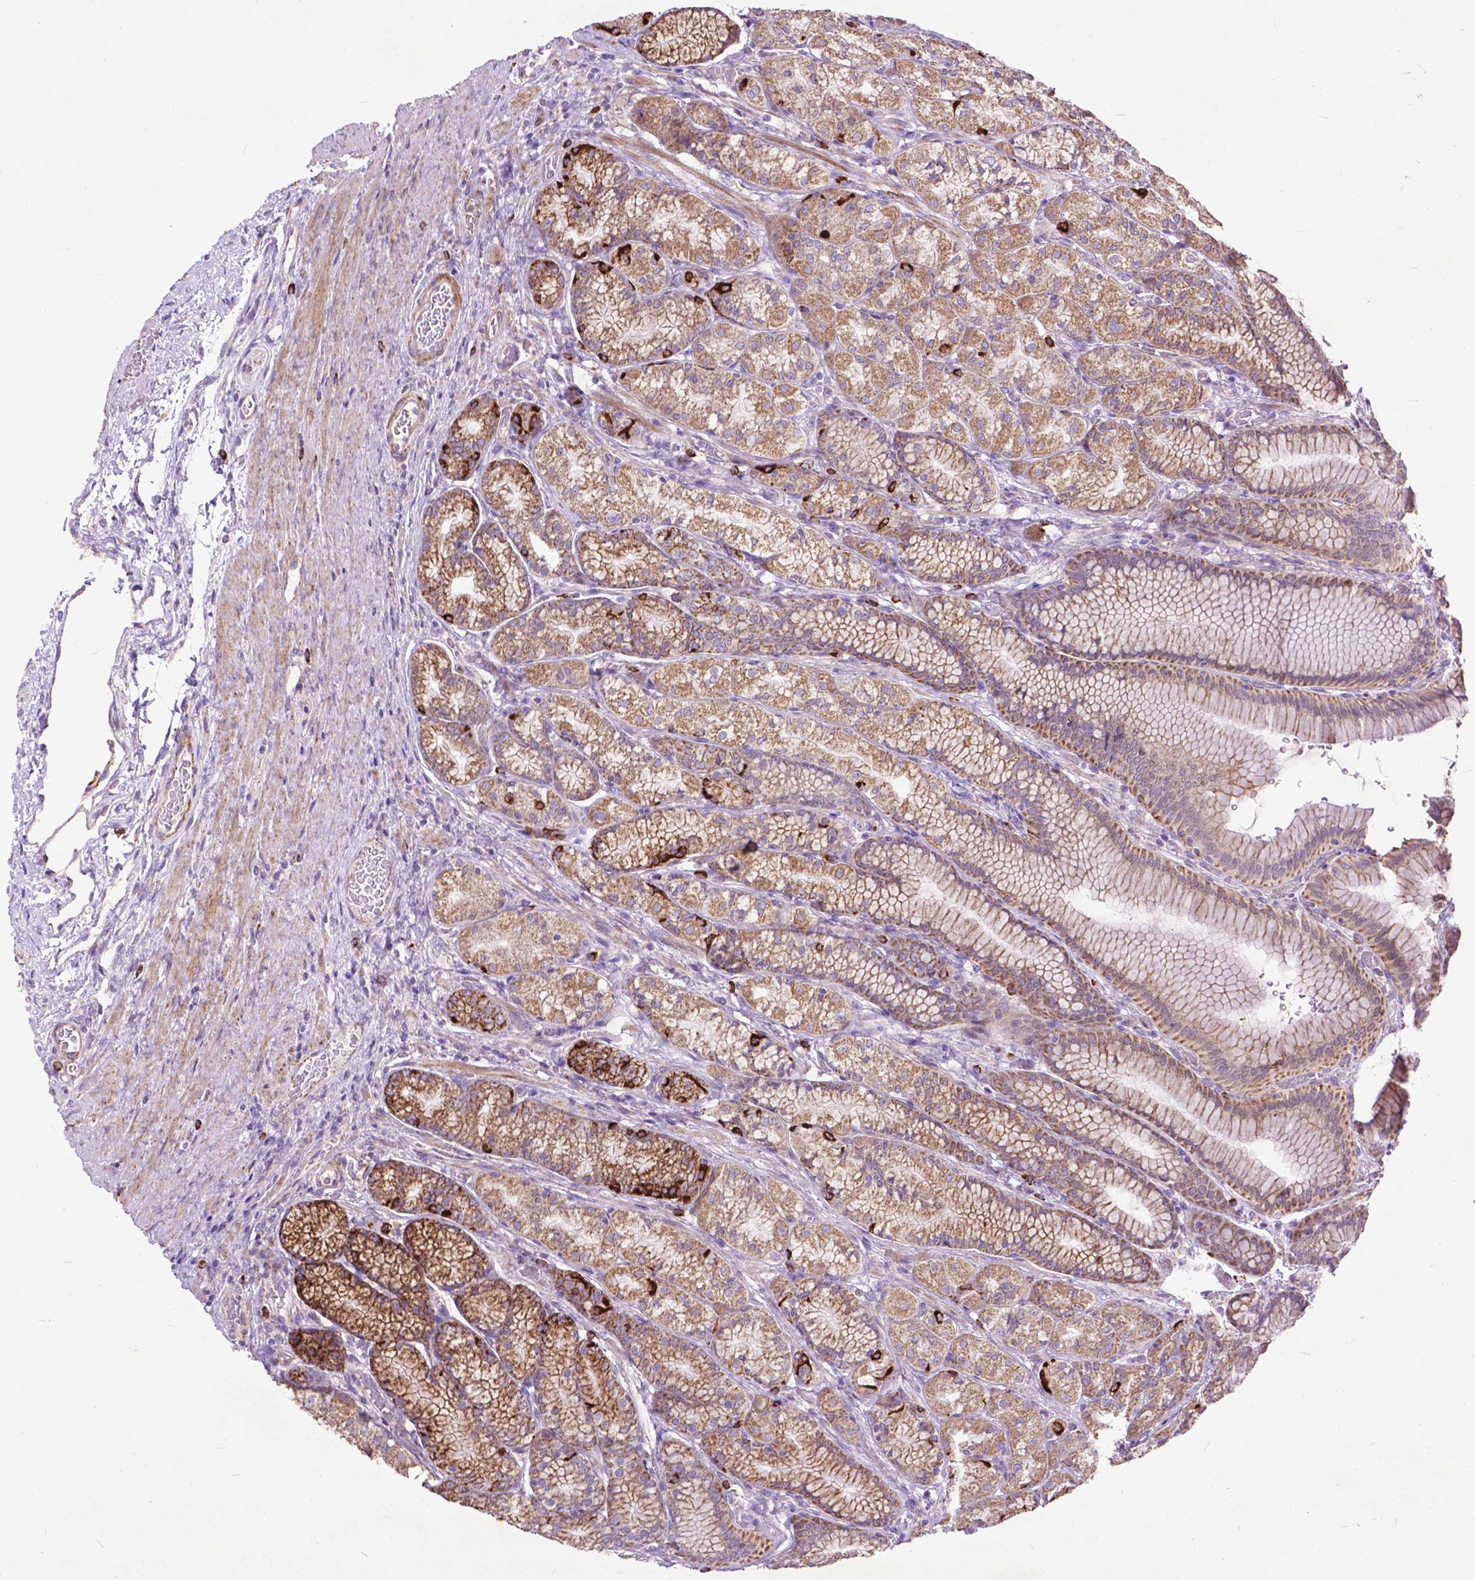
{"staining": {"intensity": "moderate", "quantity": ">75%", "location": "cytoplasmic/membranous"}, "tissue": "stomach", "cell_type": "Glandular cells", "image_type": "normal", "snomed": [{"axis": "morphology", "description": "Normal tissue, NOS"}, {"axis": "morphology", "description": "Adenocarcinoma, NOS"}, {"axis": "morphology", "description": "Adenocarcinoma, High grade"}, {"axis": "topography", "description": "Stomach, upper"}, {"axis": "topography", "description": "Stomach"}], "caption": "An image showing moderate cytoplasmic/membranous expression in about >75% of glandular cells in unremarkable stomach, as visualized by brown immunohistochemical staining.", "gene": "THEGL", "patient": {"sex": "female", "age": 65}}